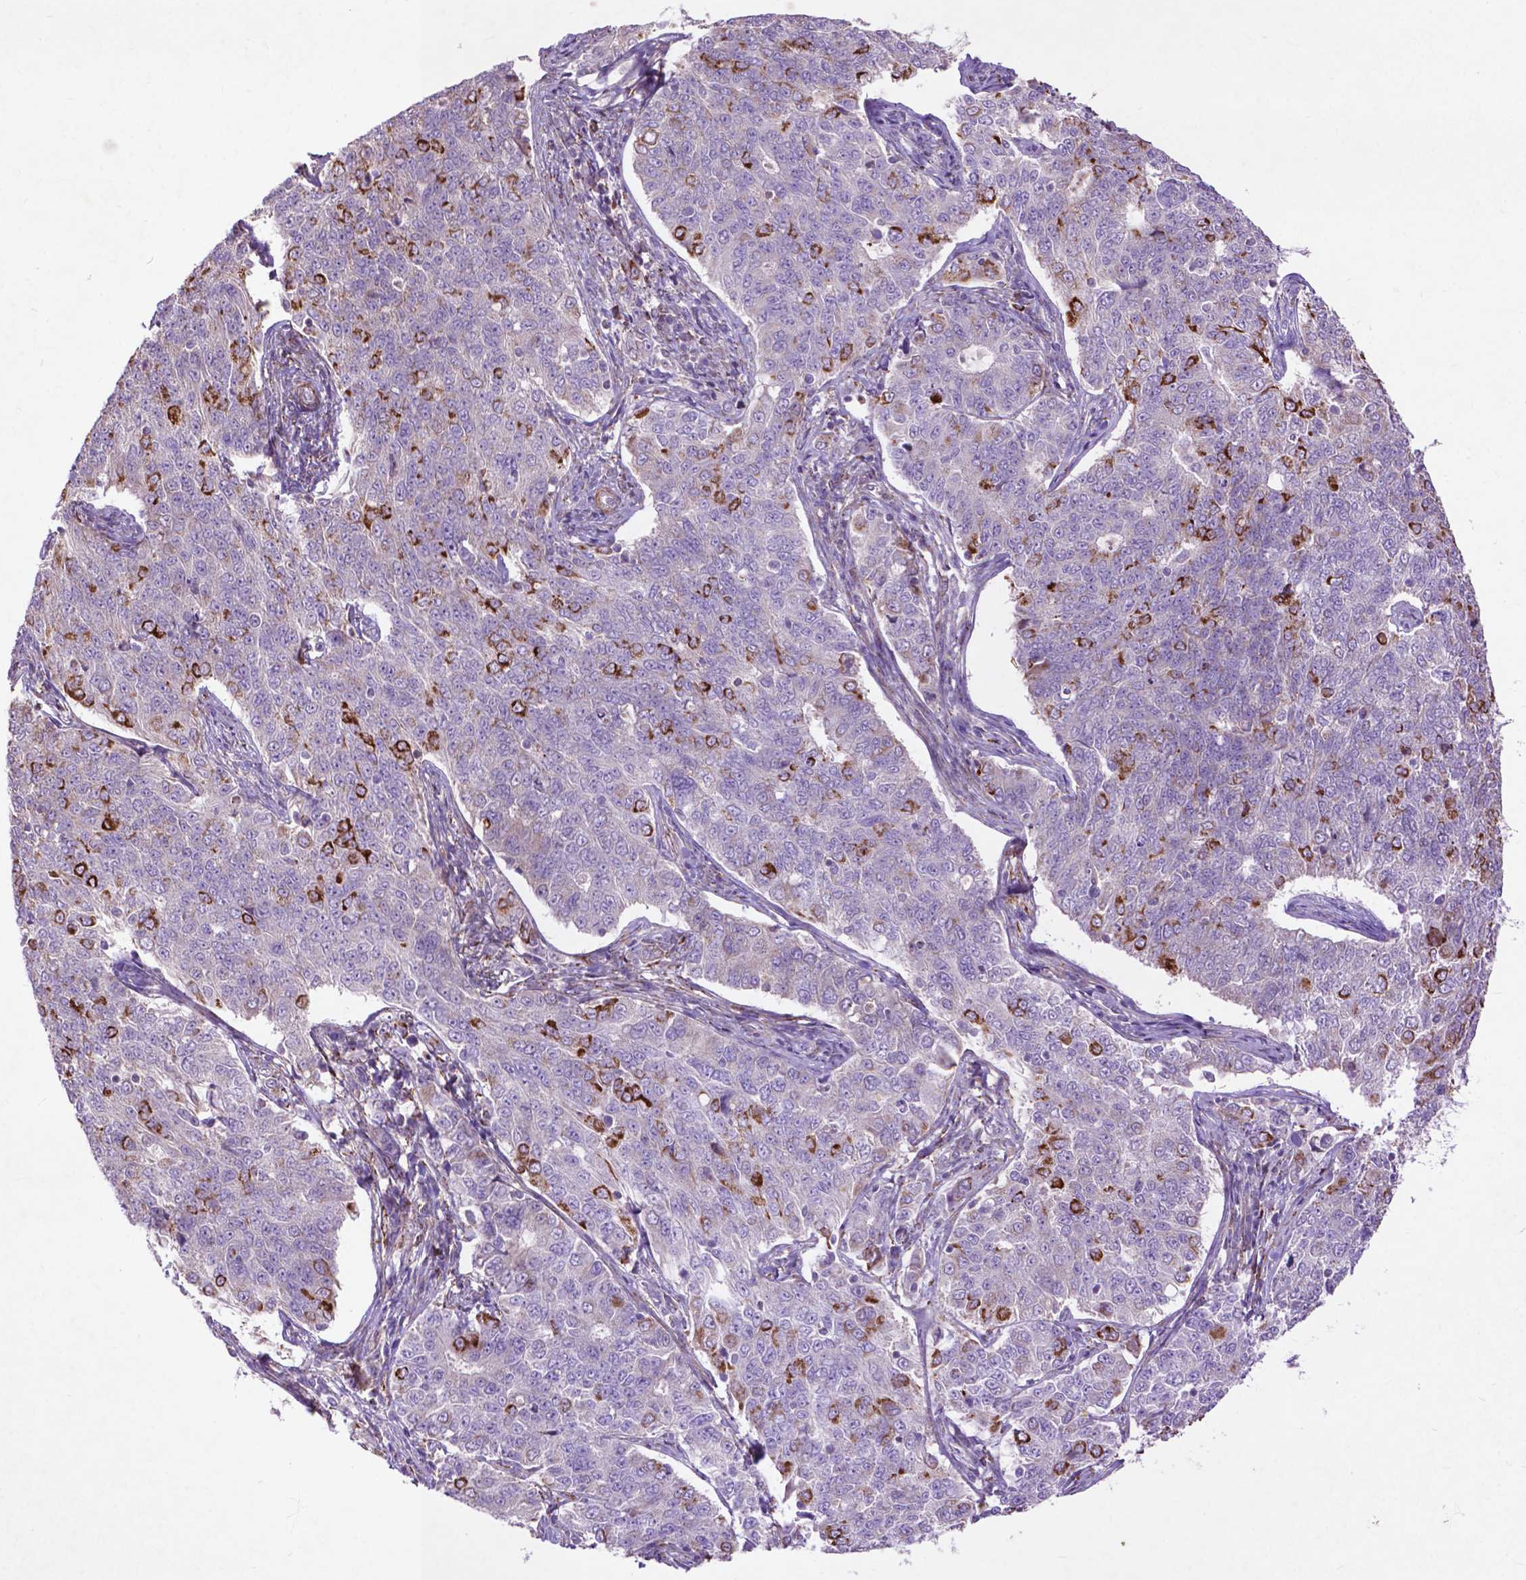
{"staining": {"intensity": "strong", "quantity": "<25%", "location": "cytoplasmic/membranous"}, "tissue": "endometrial cancer", "cell_type": "Tumor cells", "image_type": "cancer", "snomed": [{"axis": "morphology", "description": "Adenocarcinoma, NOS"}, {"axis": "topography", "description": "Endometrium"}], "caption": "Human endometrial adenocarcinoma stained for a protein (brown) shows strong cytoplasmic/membranous positive positivity in about <25% of tumor cells.", "gene": "THEGL", "patient": {"sex": "female", "age": 43}}